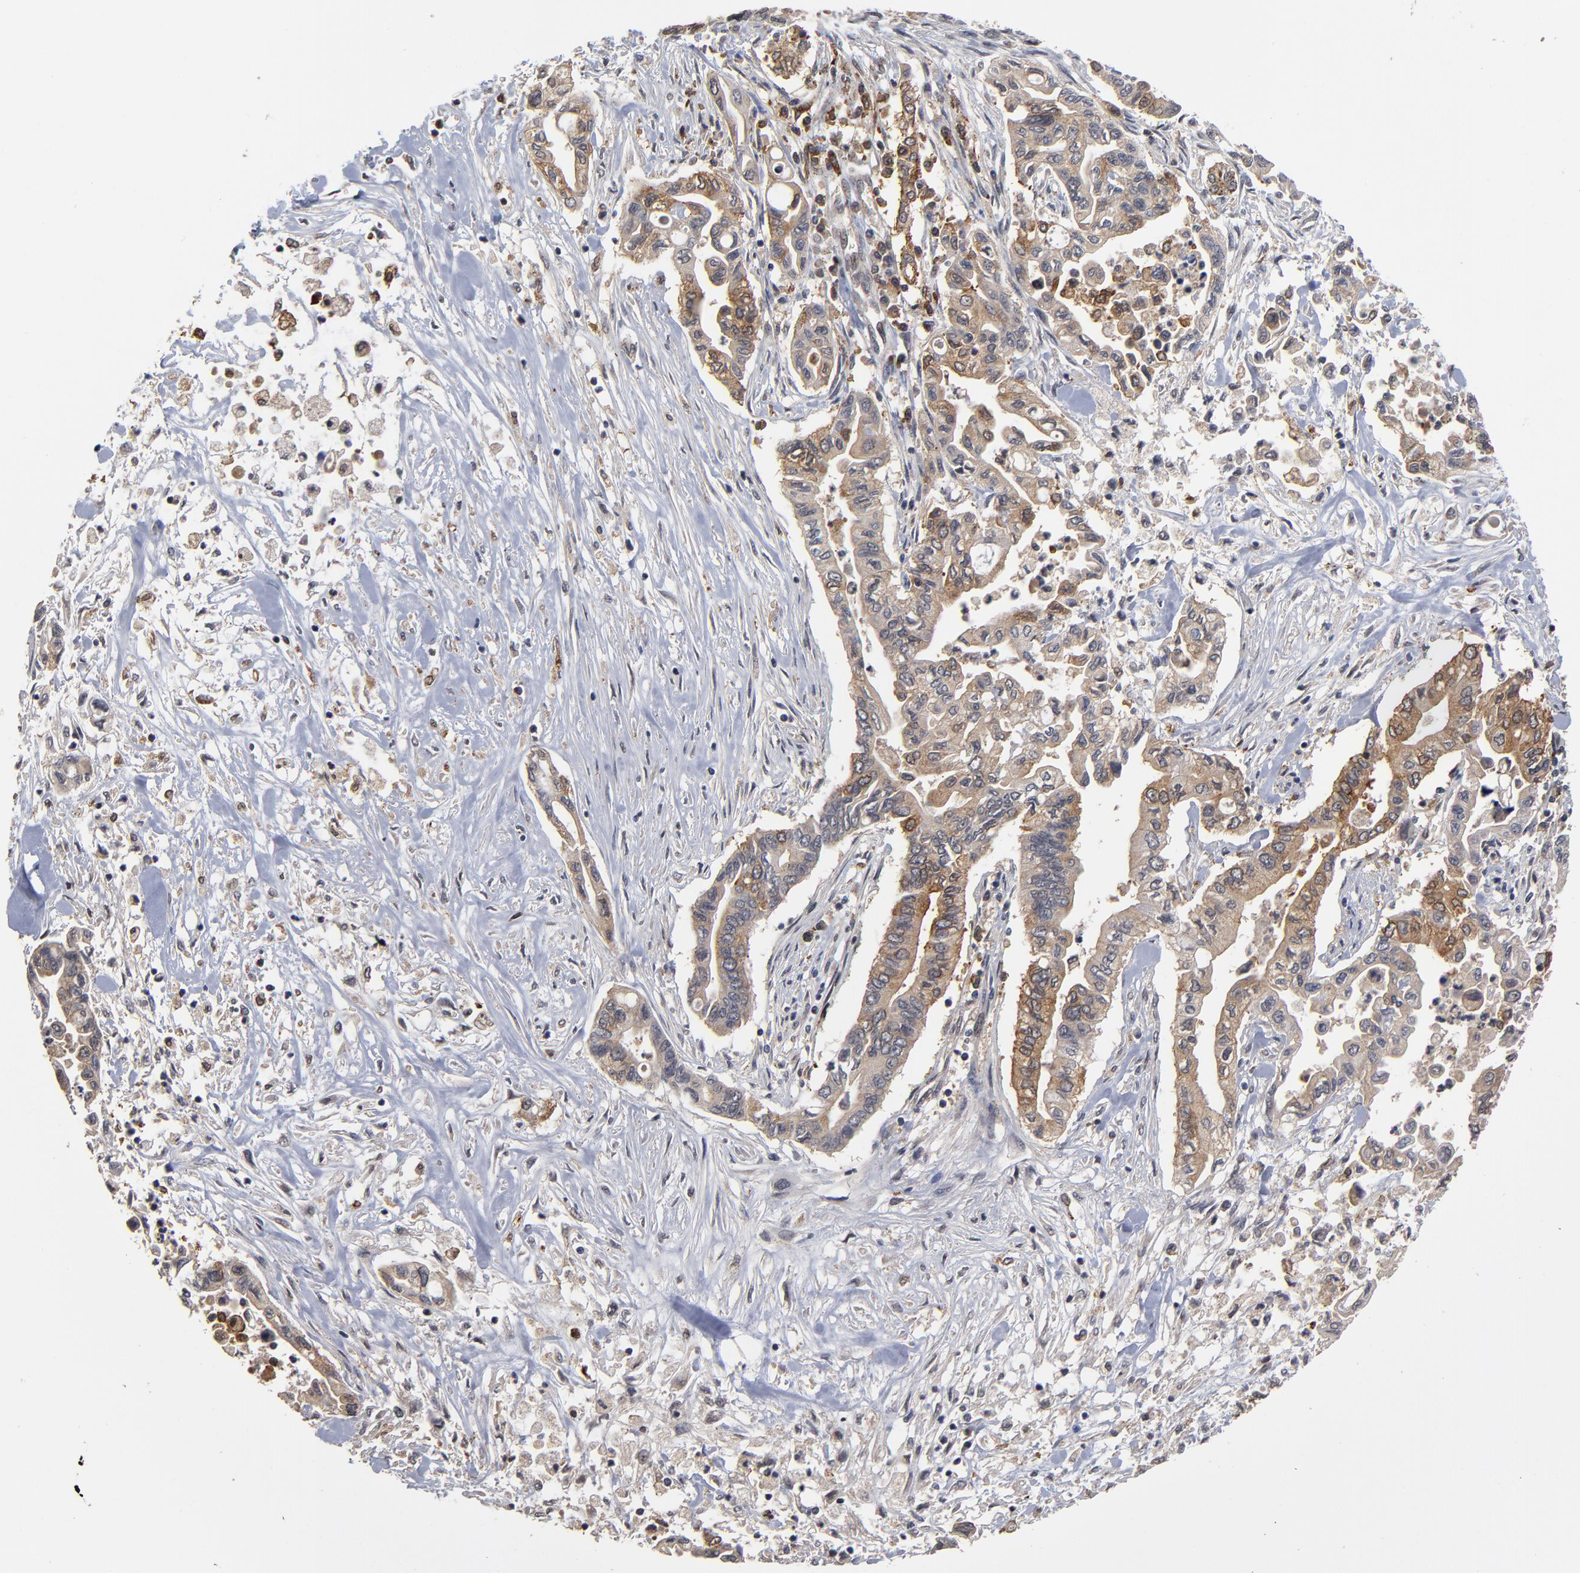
{"staining": {"intensity": "moderate", "quantity": "25%-75%", "location": "cytoplasmic/membranous"}, "tissue": "pancreatic cancer", "cell_type": "Tumor cells", "image_type": "cancer", "snomed": [{"axis": "morphology", "description": "Adenocarcinoma, NOS"}, {"axis": "topography", "description": "Pancreas"}], "caption": "Protein staining exhibits moderate cytoplasmic/membranous expression in approximately 25%-75% of tumor cells in pancreatic cancer (adenocarcinoma). (Stains: DAB in brown, nuclei in blue, Microscopy: brightfield microscopy at high magnification).", "gene": "ASB8", "patient": {"sex": "female", "age": 57}}